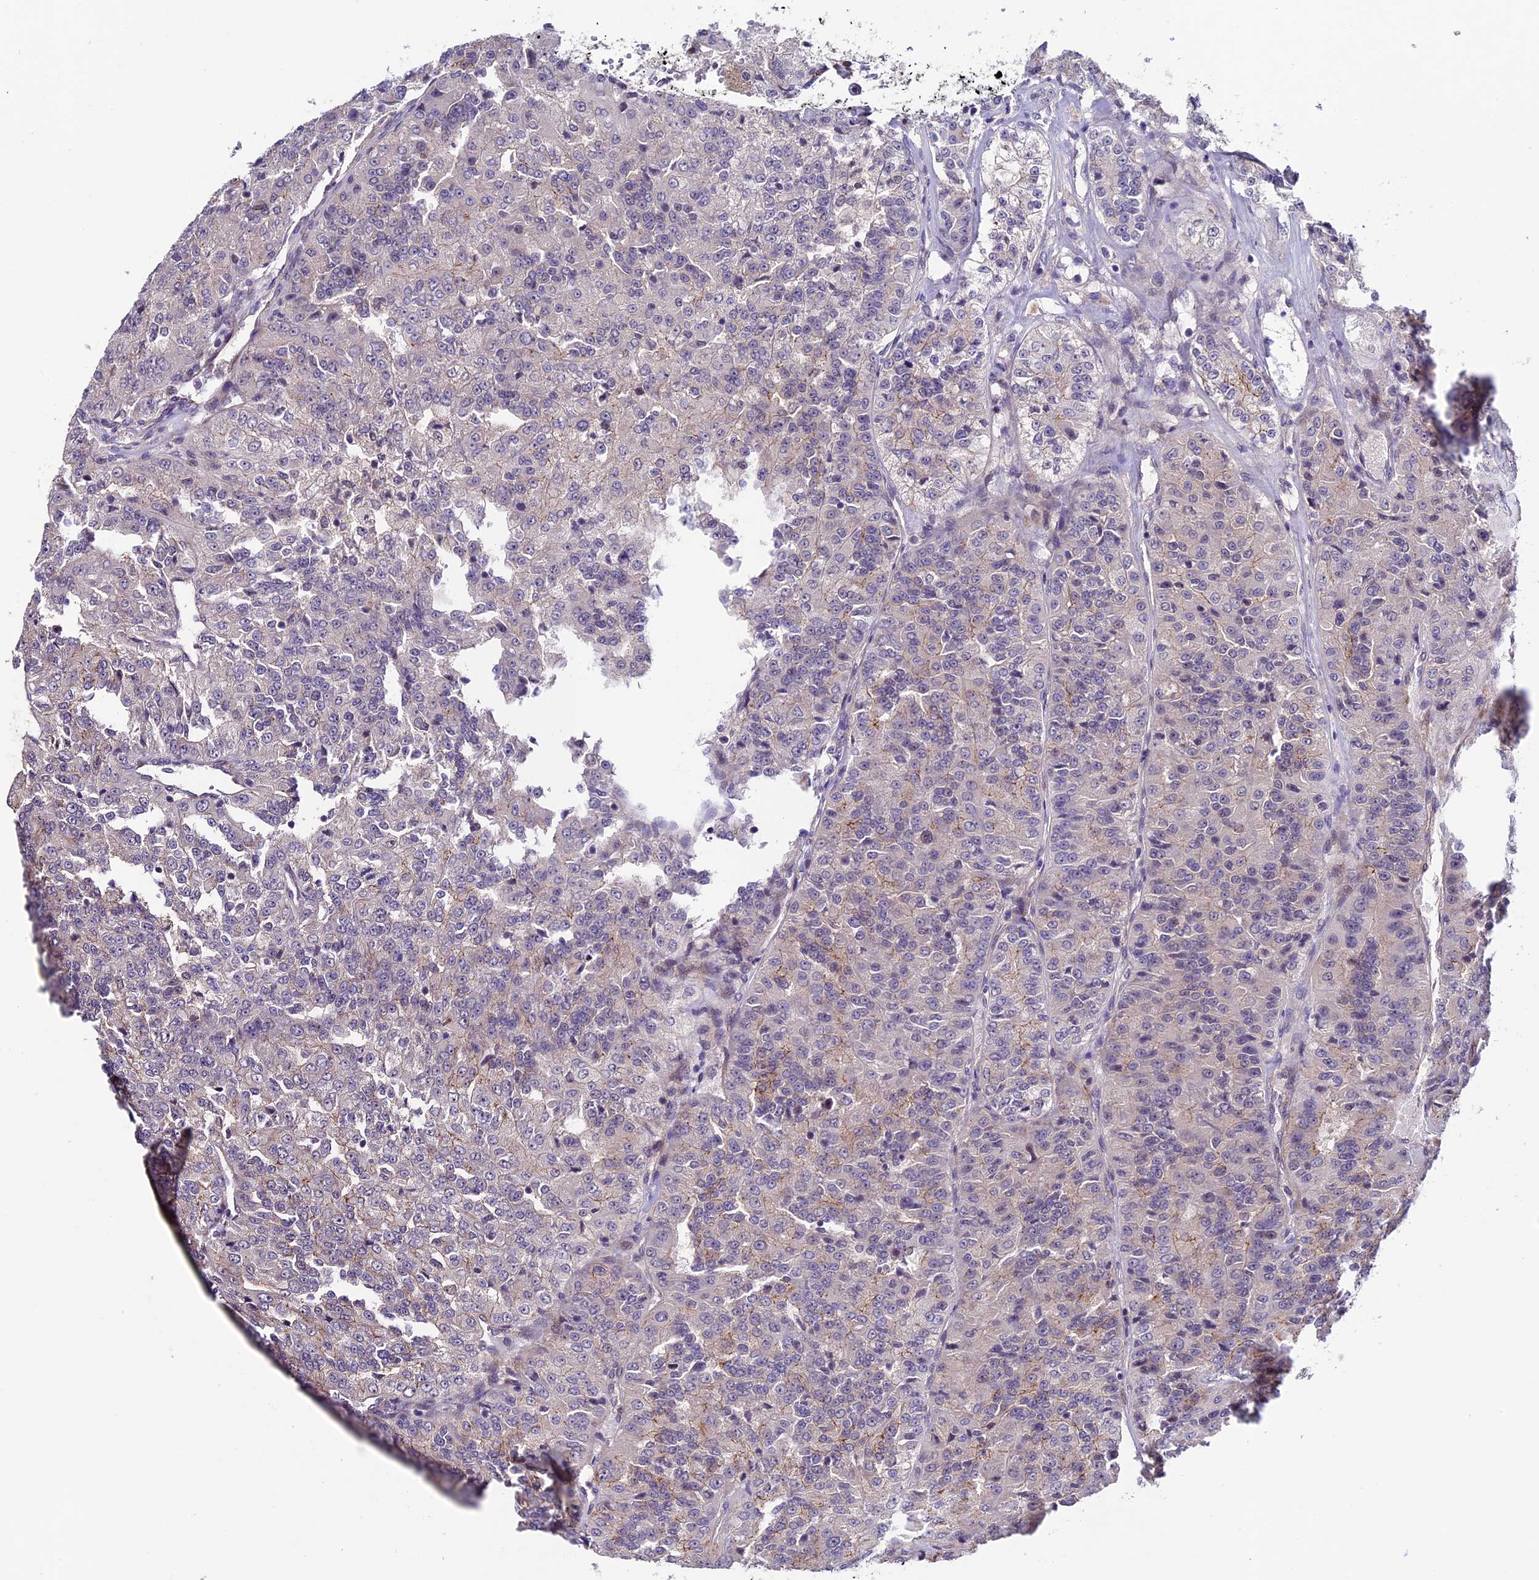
{"staining": {"intensity": "weak", "quantity": "<25%", "location": "cytoplasmic/membranous"}, "tissue": "renal cancer", "cell_type": "Tumor cells", "image_type": "cancer", "snomed": [{"axis": "morphology", "description": "Adenocarcinoma, NOS"}, {"axis": "topography", "description": "Kidney"}], "caption": "Image shows no protein expression in tumor cells of adenocarcinoma (renal) tissue. Nuclei are stained in blue.", "gene": "SIPA1L3", "patient": {"sex": "female", "age": 63}}